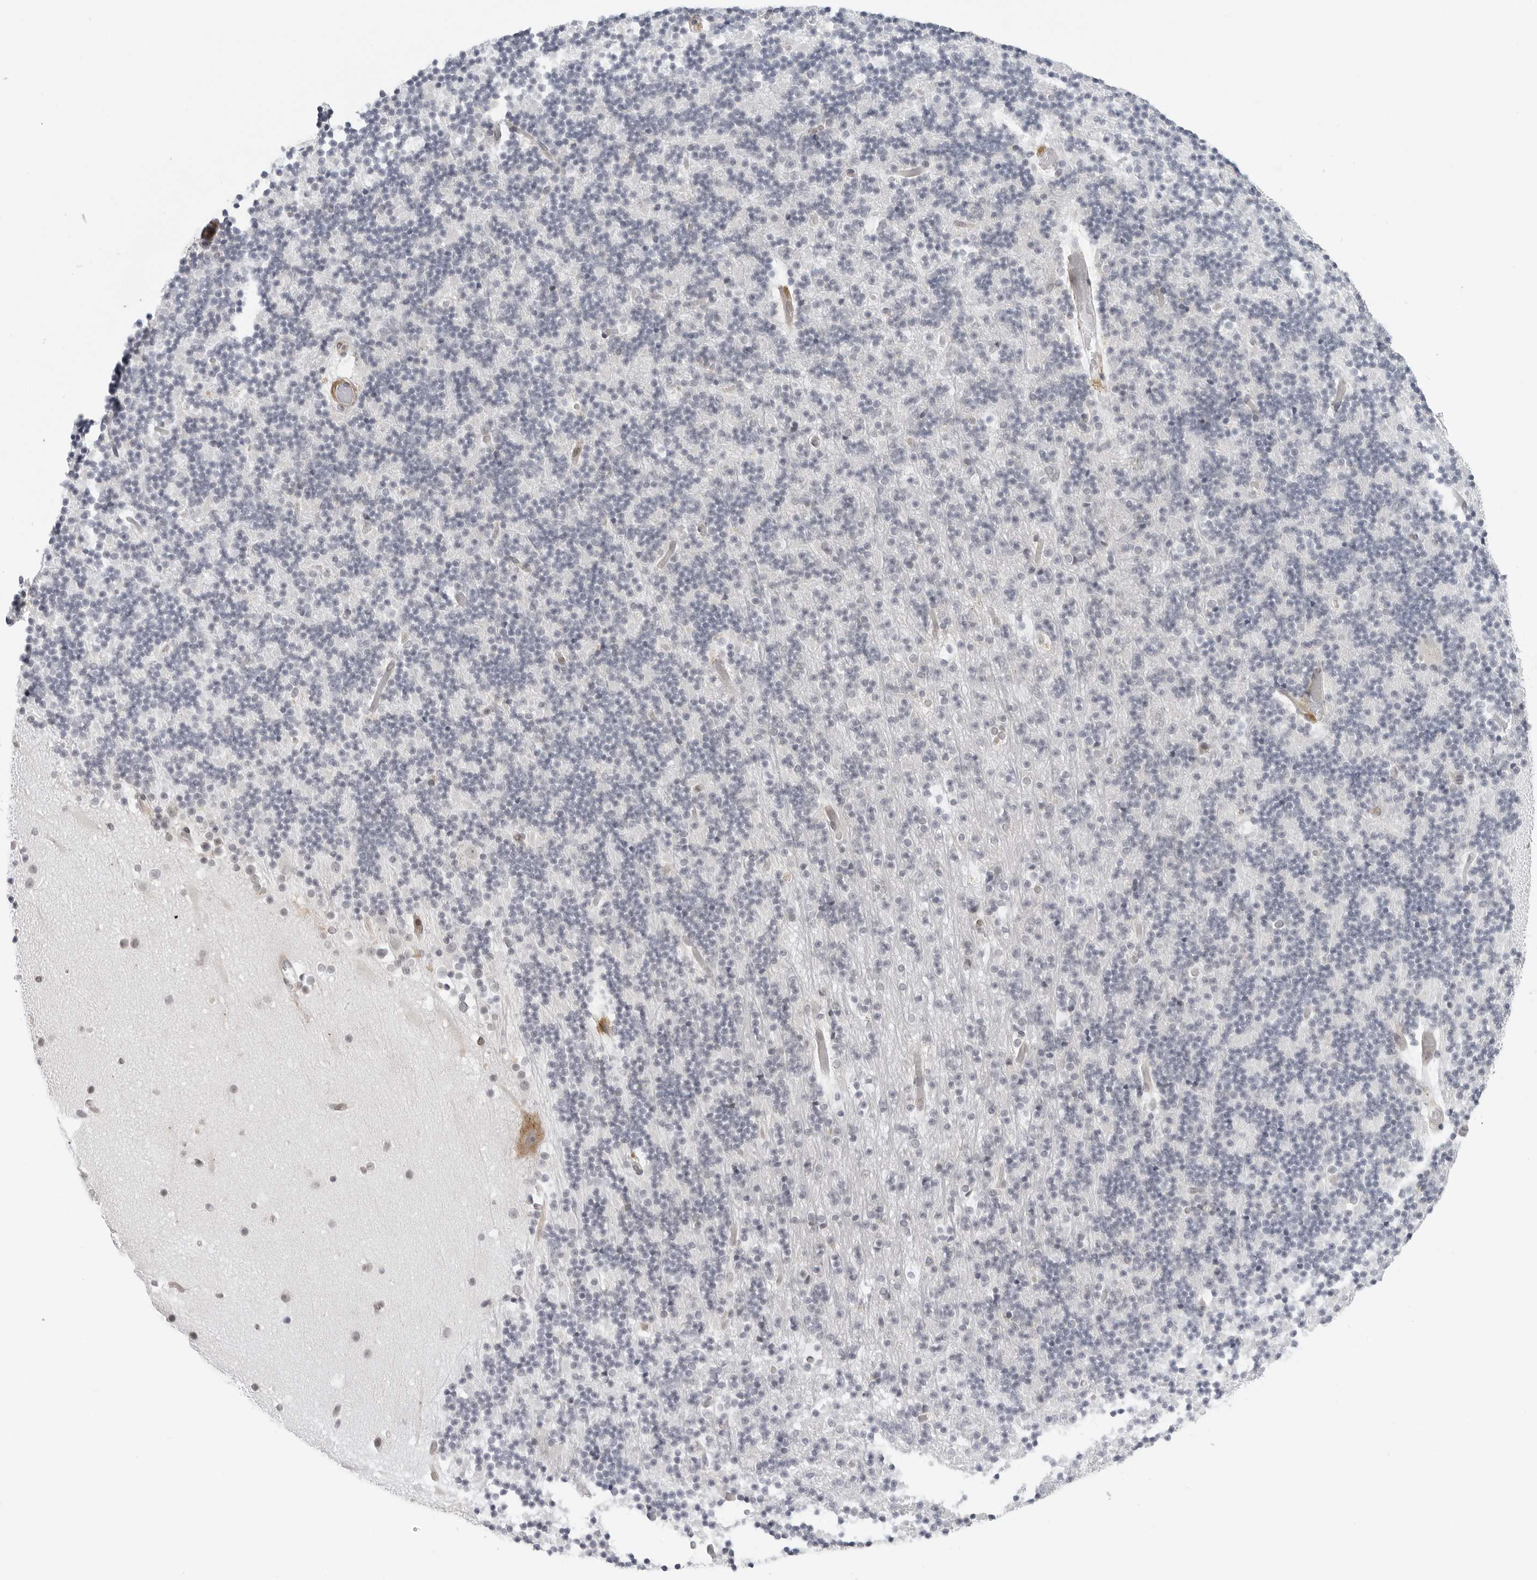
{"staining": {"intensity": "negative", "quantity": "none", "location": "none"}, "tissue": "cerebellum", "cell_type": "Cells in granular layer", "image_type": "normal", "snomed": [{"axis": "morphology", "description": "Normal tissue, NOS"}, {"axis": "topography", "description": "Cerebellum"}], "caption": "High power microscopy micrograph of an immunohistochemistry image of unremarkable cerebellum, revealing no significant staining in cells in granular layer.", "gene": "SUGCT", "patient": {"sex": "male", "age": 57}}